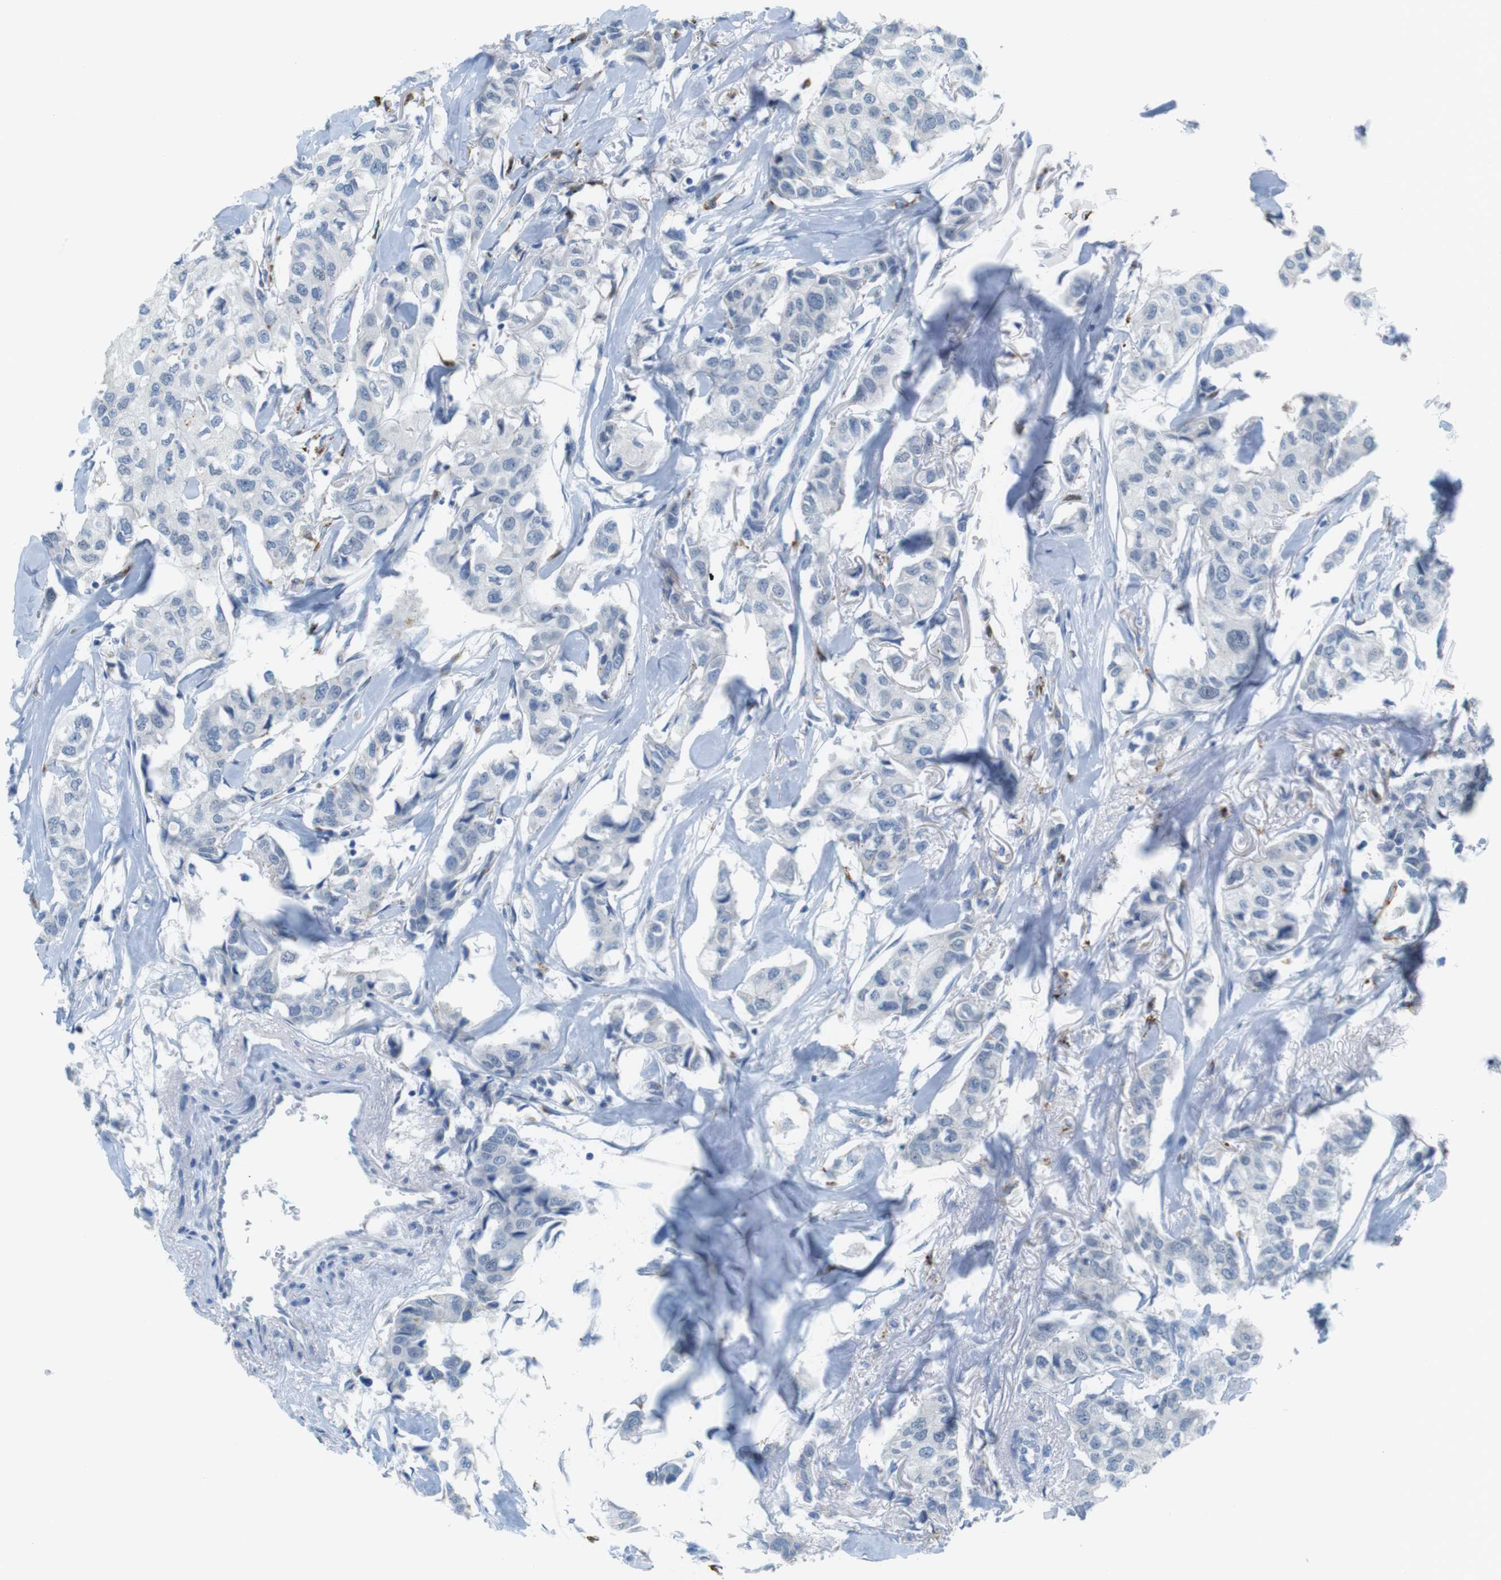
{"staining": {"intensity": "negative", "quantity": "none", "location": "none"}, "tissue": "breast cancer", "cell_type": "Tumor cells", "image_type": "cancer", "snomed": [{"axis": "morphology", "description": "Duct carcinoma"}, {"axis": "topography", "description": "Breast"}], "caption": "There is no significant expression in tumor cells of intraductal carcinoma (breast). The staining was performed using DAB (3,3'-diaminobenzidine) to visualize the protein expression in brown, while the nuclei were stained in blue with hematoxylin (Magnification: 20x).", "gene": "YIPF1", "patient": {"sex": "female", "age": 80}}